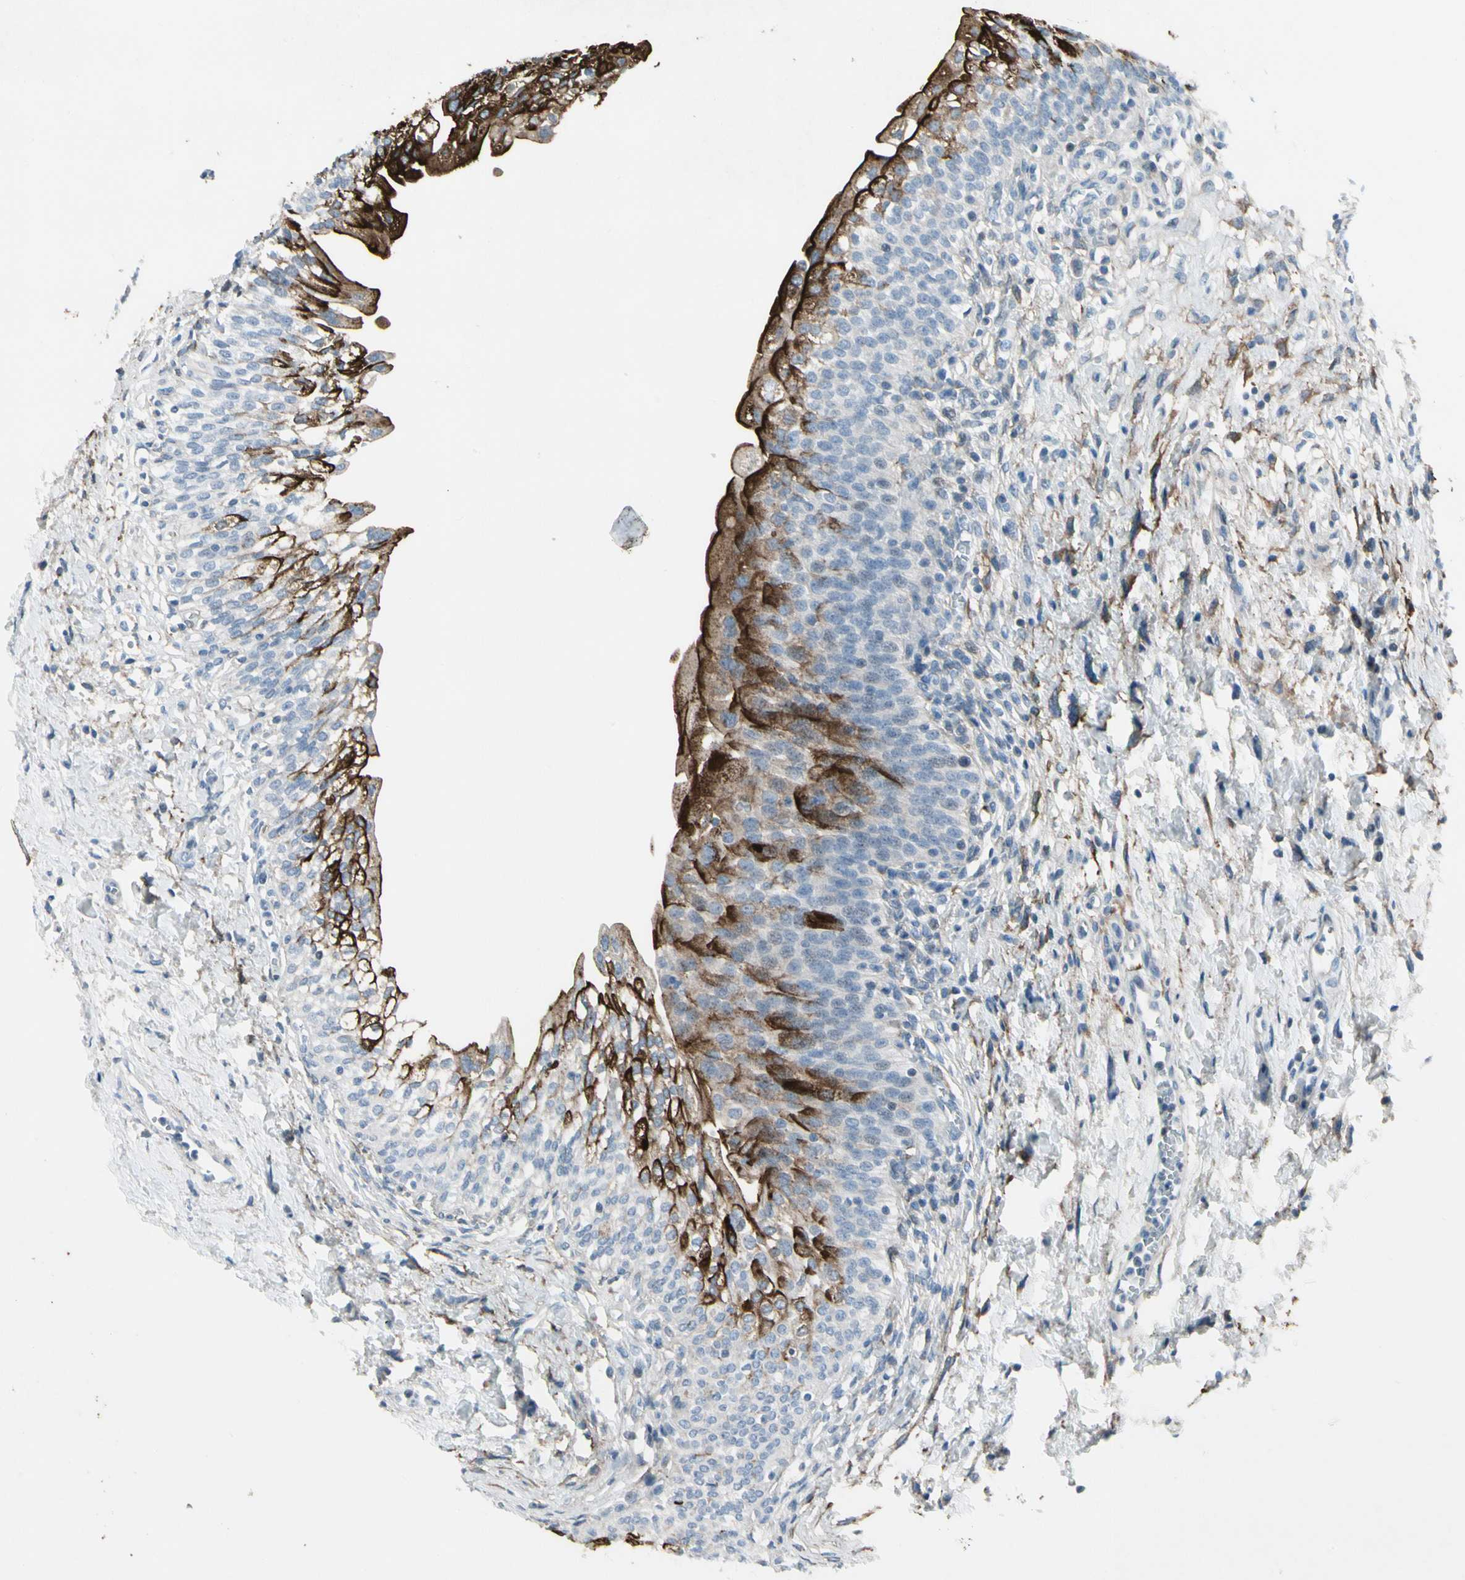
{"staining": {"intensity": "strong", "quantity": "25%-75%", "location": "cytoplasmic/membranous"}, "tissue": "urinary bladder", "cell_type": "Urothelial cells", "image_type": "normal", "snomed": [{"axis": "morphology", "description": "Normal tissue, NOS"}, {"axis": "topography", "description": "Urinary bladder"}], "caption": "Urinary bladder was stained to show a protein in brown. There is high levels of strong cytoplasmic/membranous expression in about 25%-75% of urothelial cells. (Stains: DAB (3,3'-diaminobenzidine) in brown, nuclei in blue, Microscopy: brightfield microscopy at high magnification).", "gene": "PIGR", "patient": {"sex": "male", "age": 55}}